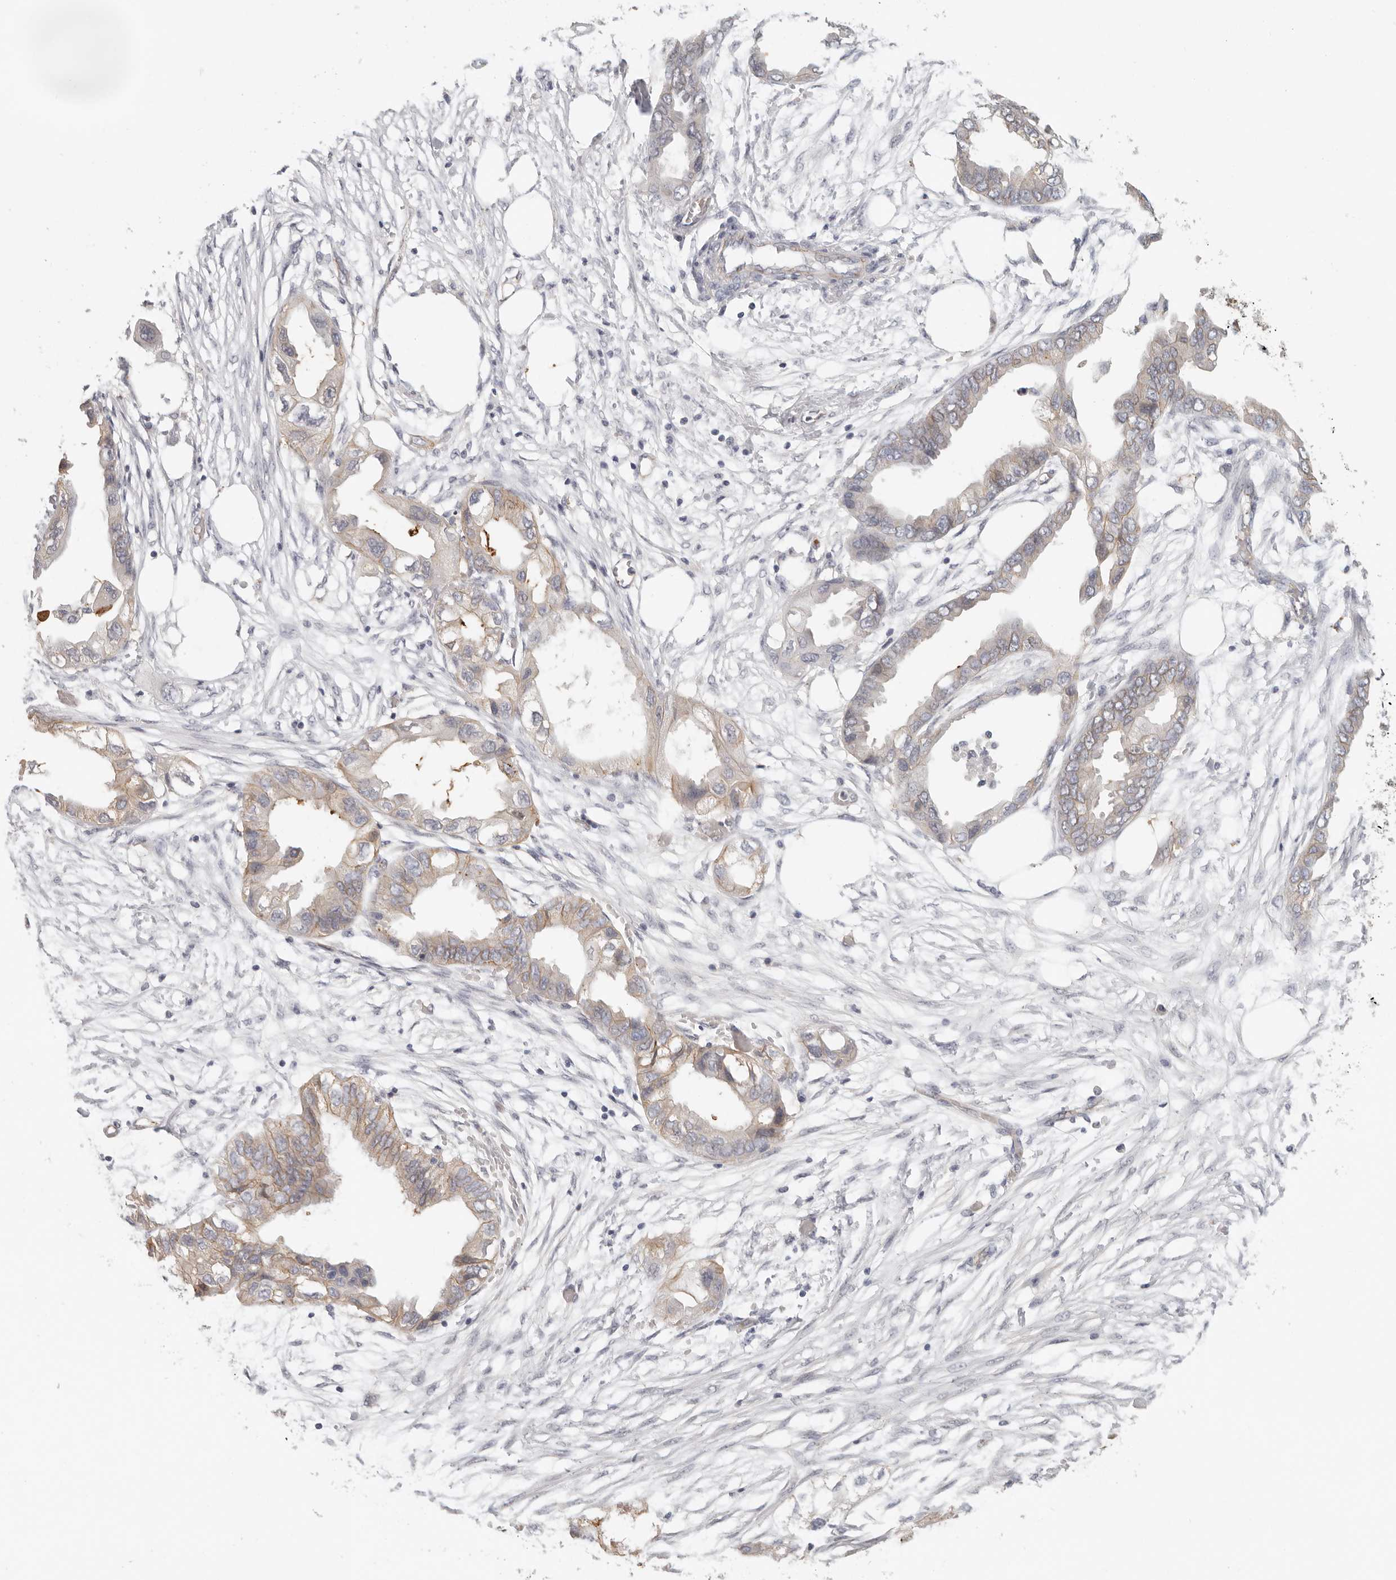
{"staining": {"intensity": "weak", "quantity": "25%-75%", "location": "cytoplasmic/membranous"}, "tissue": "endometrial cancer", "cell_type": "Tumor cells", "image_type": "cancer", "snomed": [{"axis": "morphology", "description": "Adenocarcinoma, NOS"}, {"axis": "morphology", "description": "Adenocarcinoma, metastatic, NOS"}, {"axis": "topography", "description": "Adipose tissue"}, {"axis": "topography", "description": "Endometrium"}], "caption": "Human adenocarcinoma (endometrial) stained with a brown dye demonstrates weak cytoplasmic/membranous positive expression in about 25%-75% of tumor cells.", "gene": "ANXA9", "patient": {"sex": "female", "age": 67}}